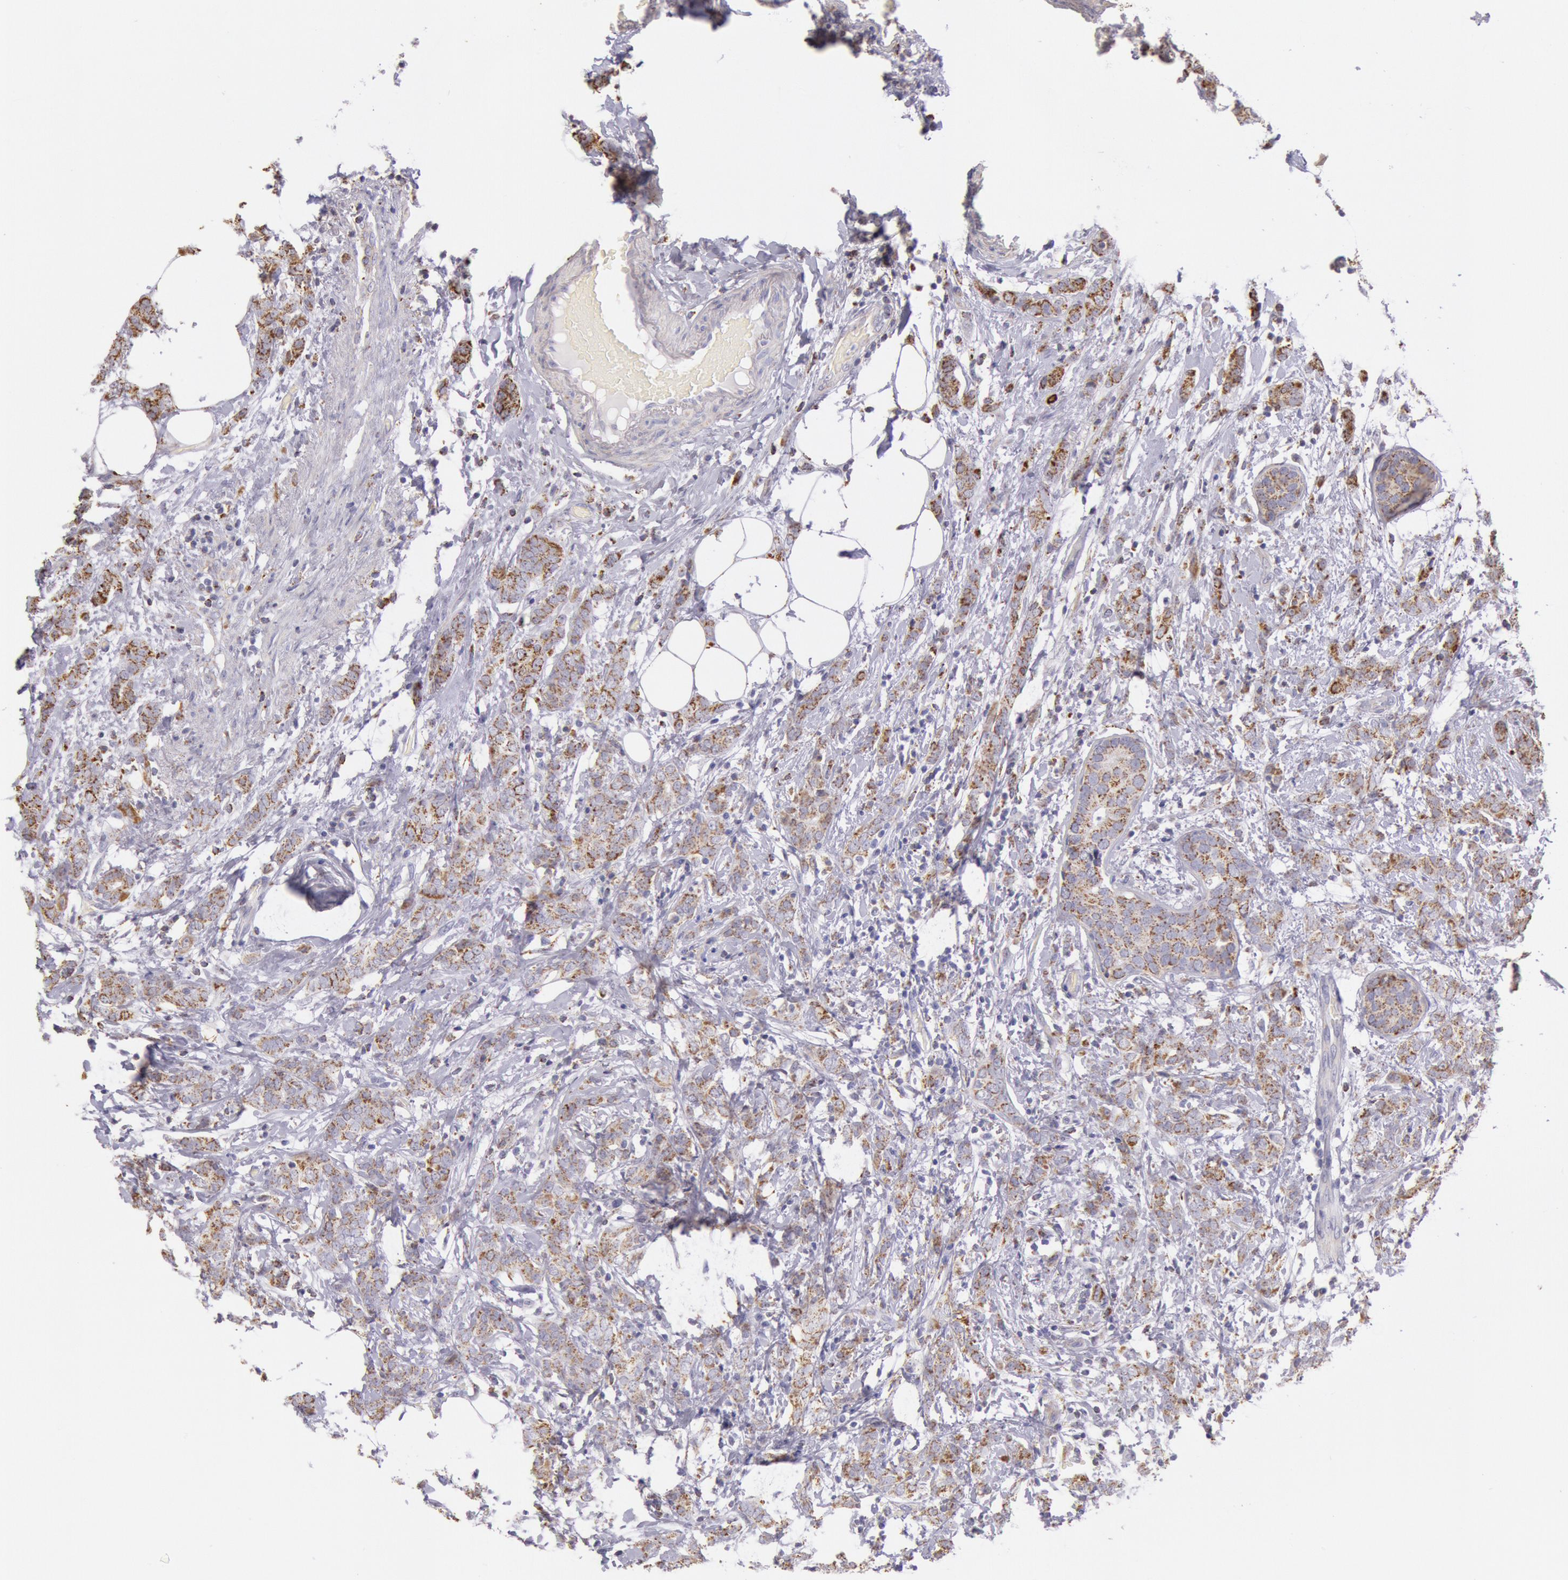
{"staining": {"intensity": "moderate", "quantity": ">75%", "location": "cytoplasmic/membranous"}, "tissue": "breast cancer", "cell_type": "Tumor cells", "image_type": "cancer", "snomed": [{"axis": "morphology", "description": "Duct carcinoma"}, {"axis": "topography", "description": "Breast"}], "caption": "A brown stain labels moderate cytoplasmic/membranous staining of a protein in human breast cancer (infiltrating ductal carcinoma) tumor cells.", "gene": "FRMD6", "patient": {"sex": "female", "age": 53}}